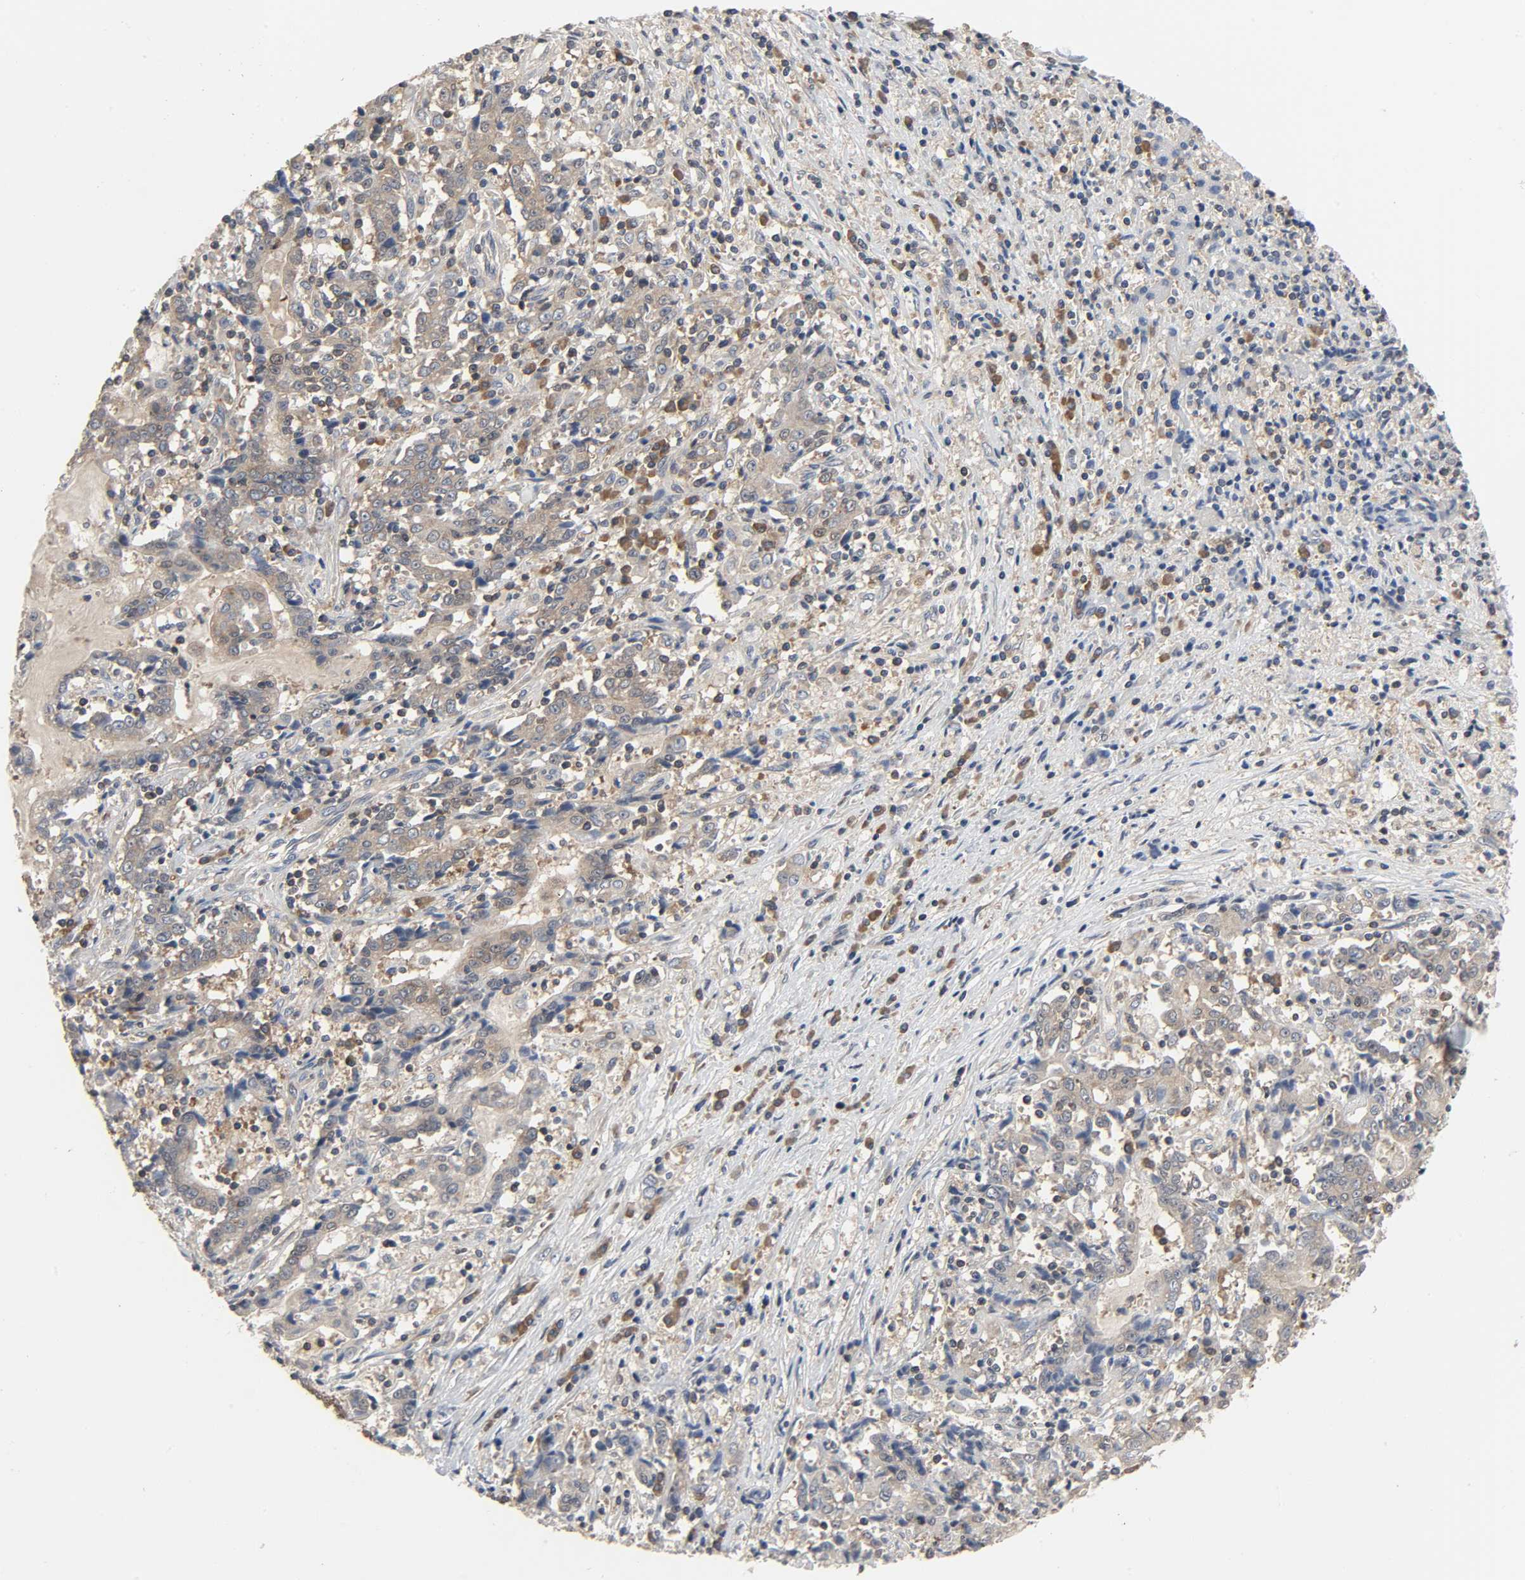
{"staining": {"intensity": "moderate", "quantity": ">75%", "location": "cytoplasmic/membranous"}, "tissue": "liver cancer", "cell_type": "Tumor cells", "image_type": "cancer", "snomed": [{"axis": "morphology", "description": "Cholangiocarcinoma"}, {"axis": "topography", "description": "Liver"}], "caption": "Protein staining of liver cholangiocarcinoma tissue shows moderate cytoplasmic/membranous positivity in approximately >75% of tumor cells.", "gene": "PLEKHA2", "patient": {"sex": "male", "age": 57}}